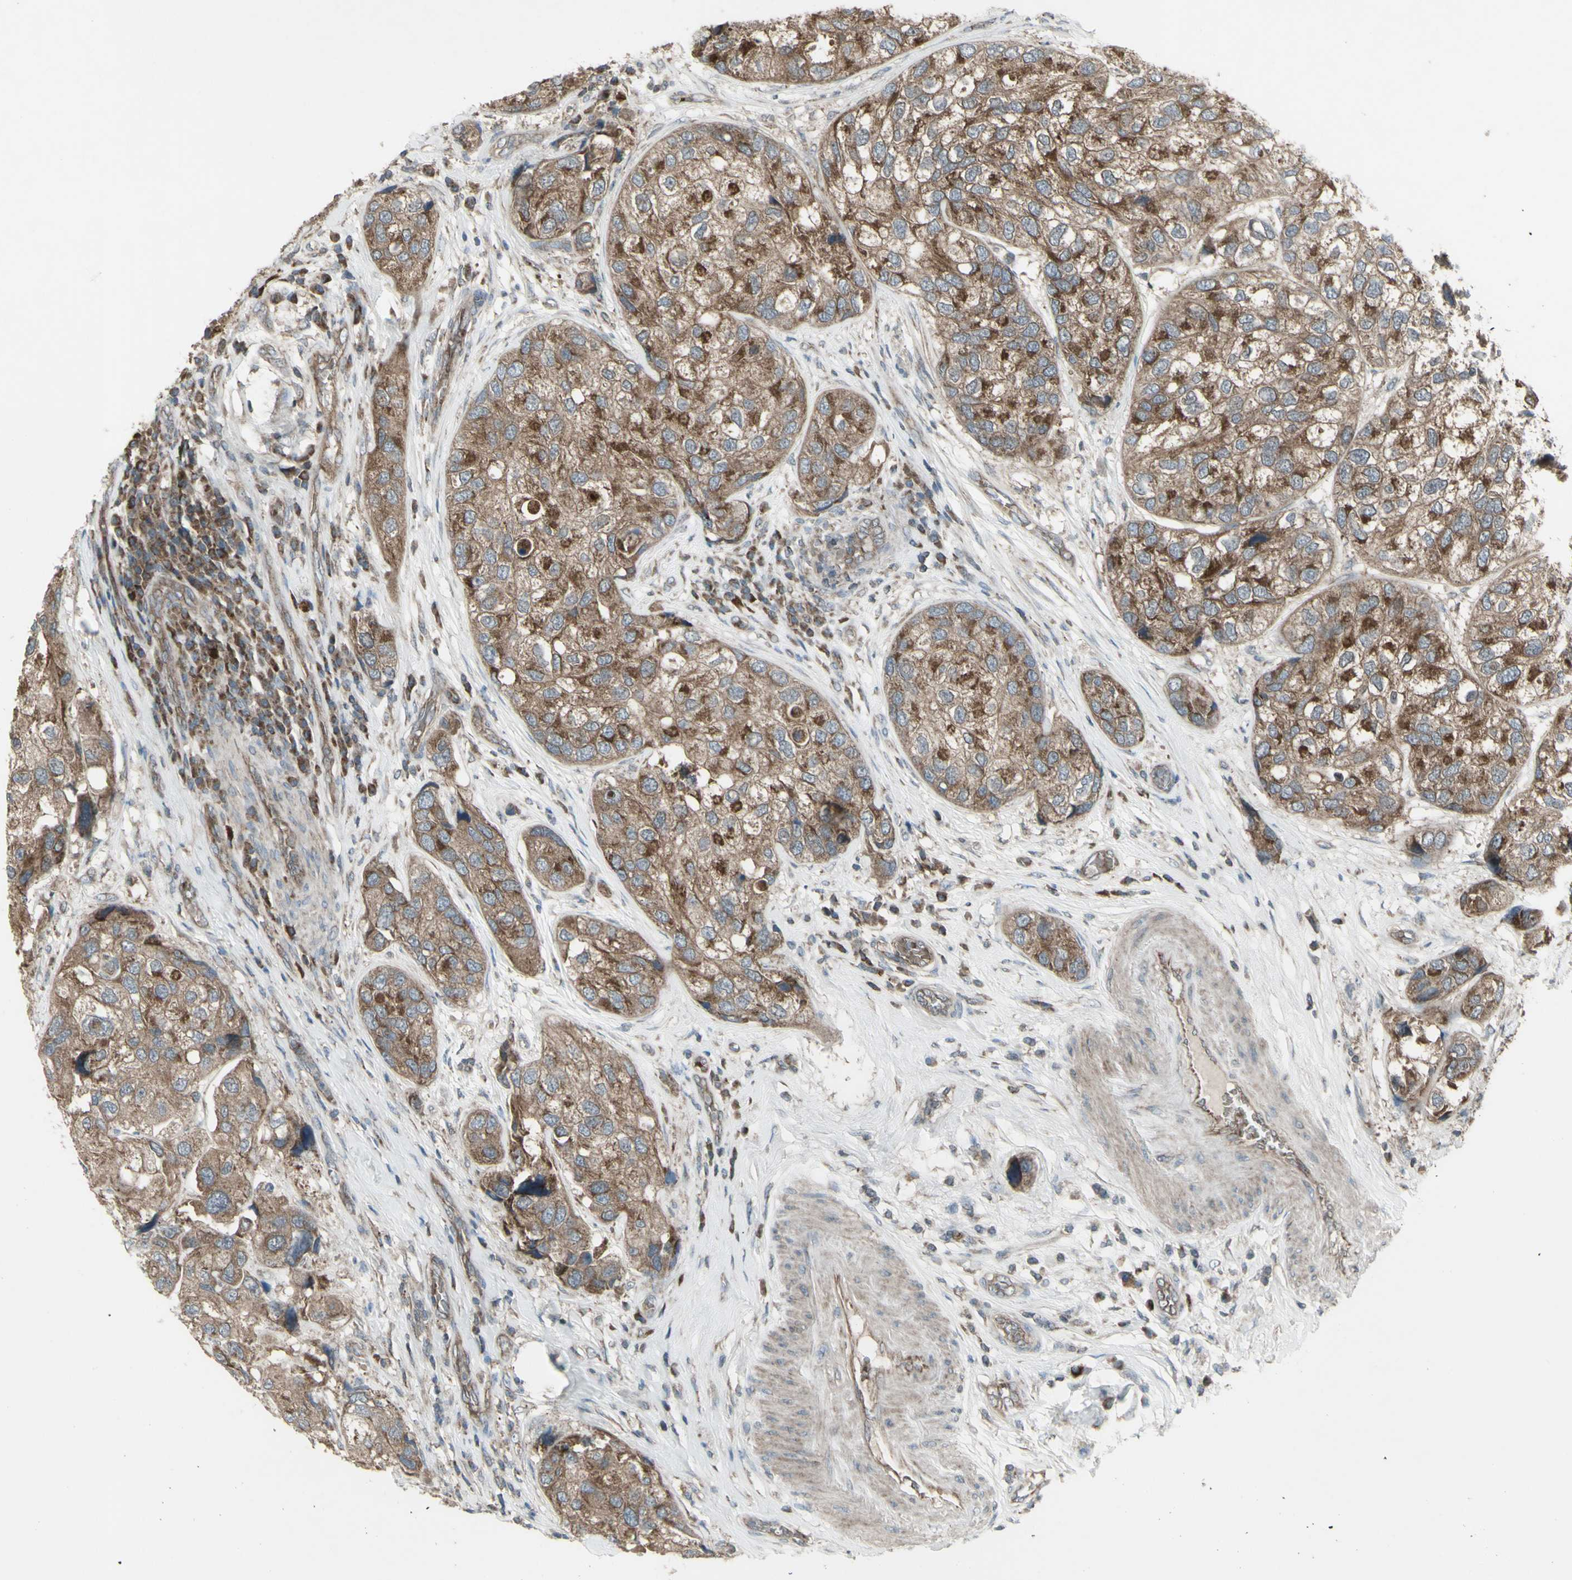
{"staining": {"intensity": "moderate", "quantity": ">75%", "location": "cytoplasmic/membranous"}, "tissue": "urothelial cancer", "cell_type": "Tumor cells", "image_type": "cancer", "snomed": [{"axis": "morphology", "description": "Urothelial carcinoma, High grade"}, {"axis": "topography", "description": "Urinary bladder"}], "caption": "Tumor cells demonstrate medium levels of moderate cytoplasmic/membranous positivity in approximately >75% of cells in urothelial cancer.", "gene": "SHC1", "patient": {"sex": "female", "age": 64}}